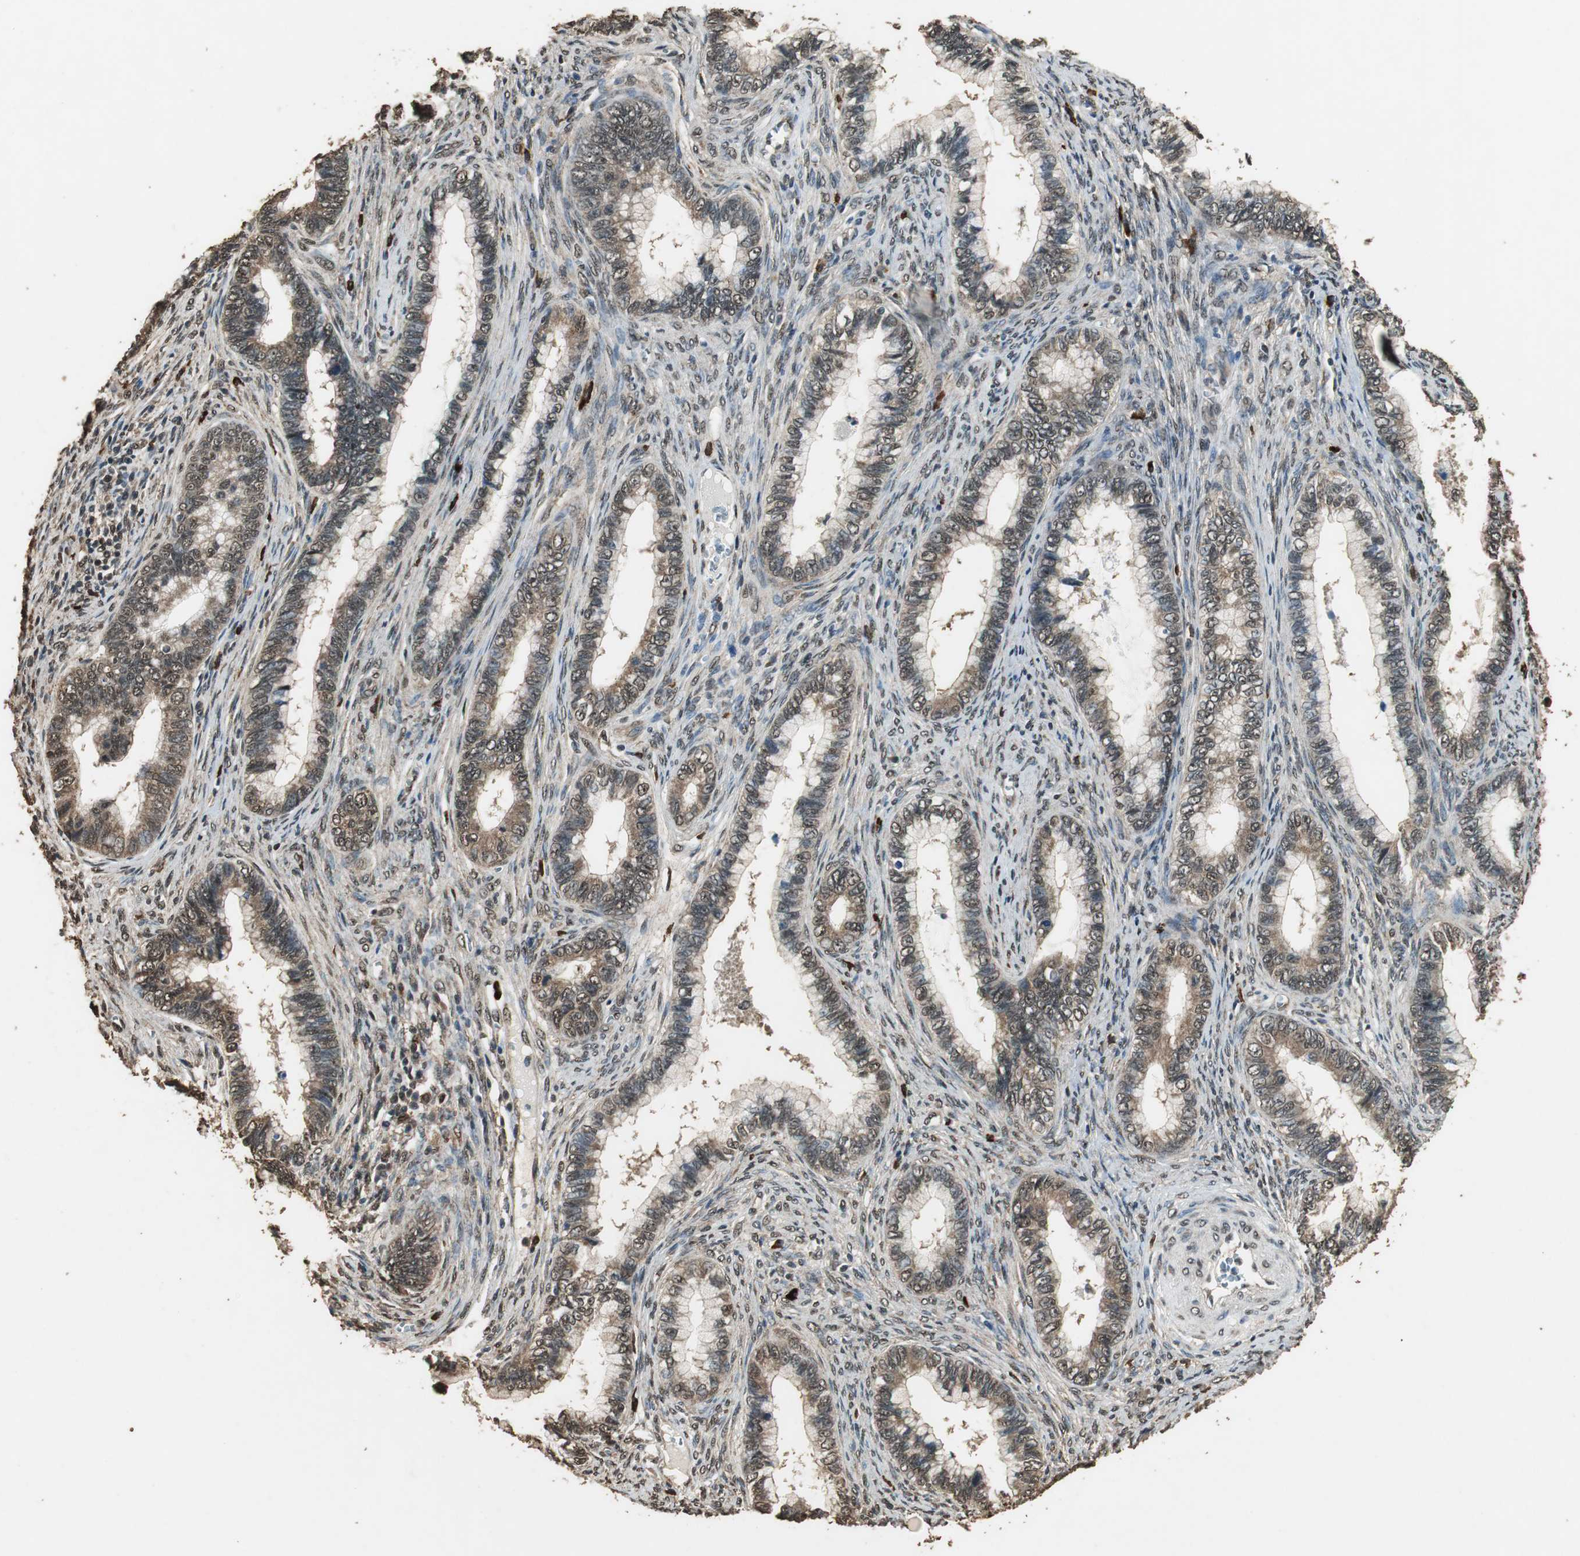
{"staining": {"intensity": "moderate", "quantity": ">75%", "location": "cytoplasmic/membranous,nuclear"}, "tissue": "cervical cancer", "cell_type": "Tumor cells", "image_type": "cancer", "snomed": [{"axis": "morphology", "description": "Adenocarcinoma, NOS"}, {"axis": "topography", "description": "Cervix"}], "caption": "This is a histology image of IHC staining of cervical adenocarcinoma, which shows moderate expression in the cytoplasmic/membranous and nuclear of tumor cells.", "gene": "PPP1R13B", "patient": {"sex": "female", "age": 44}}